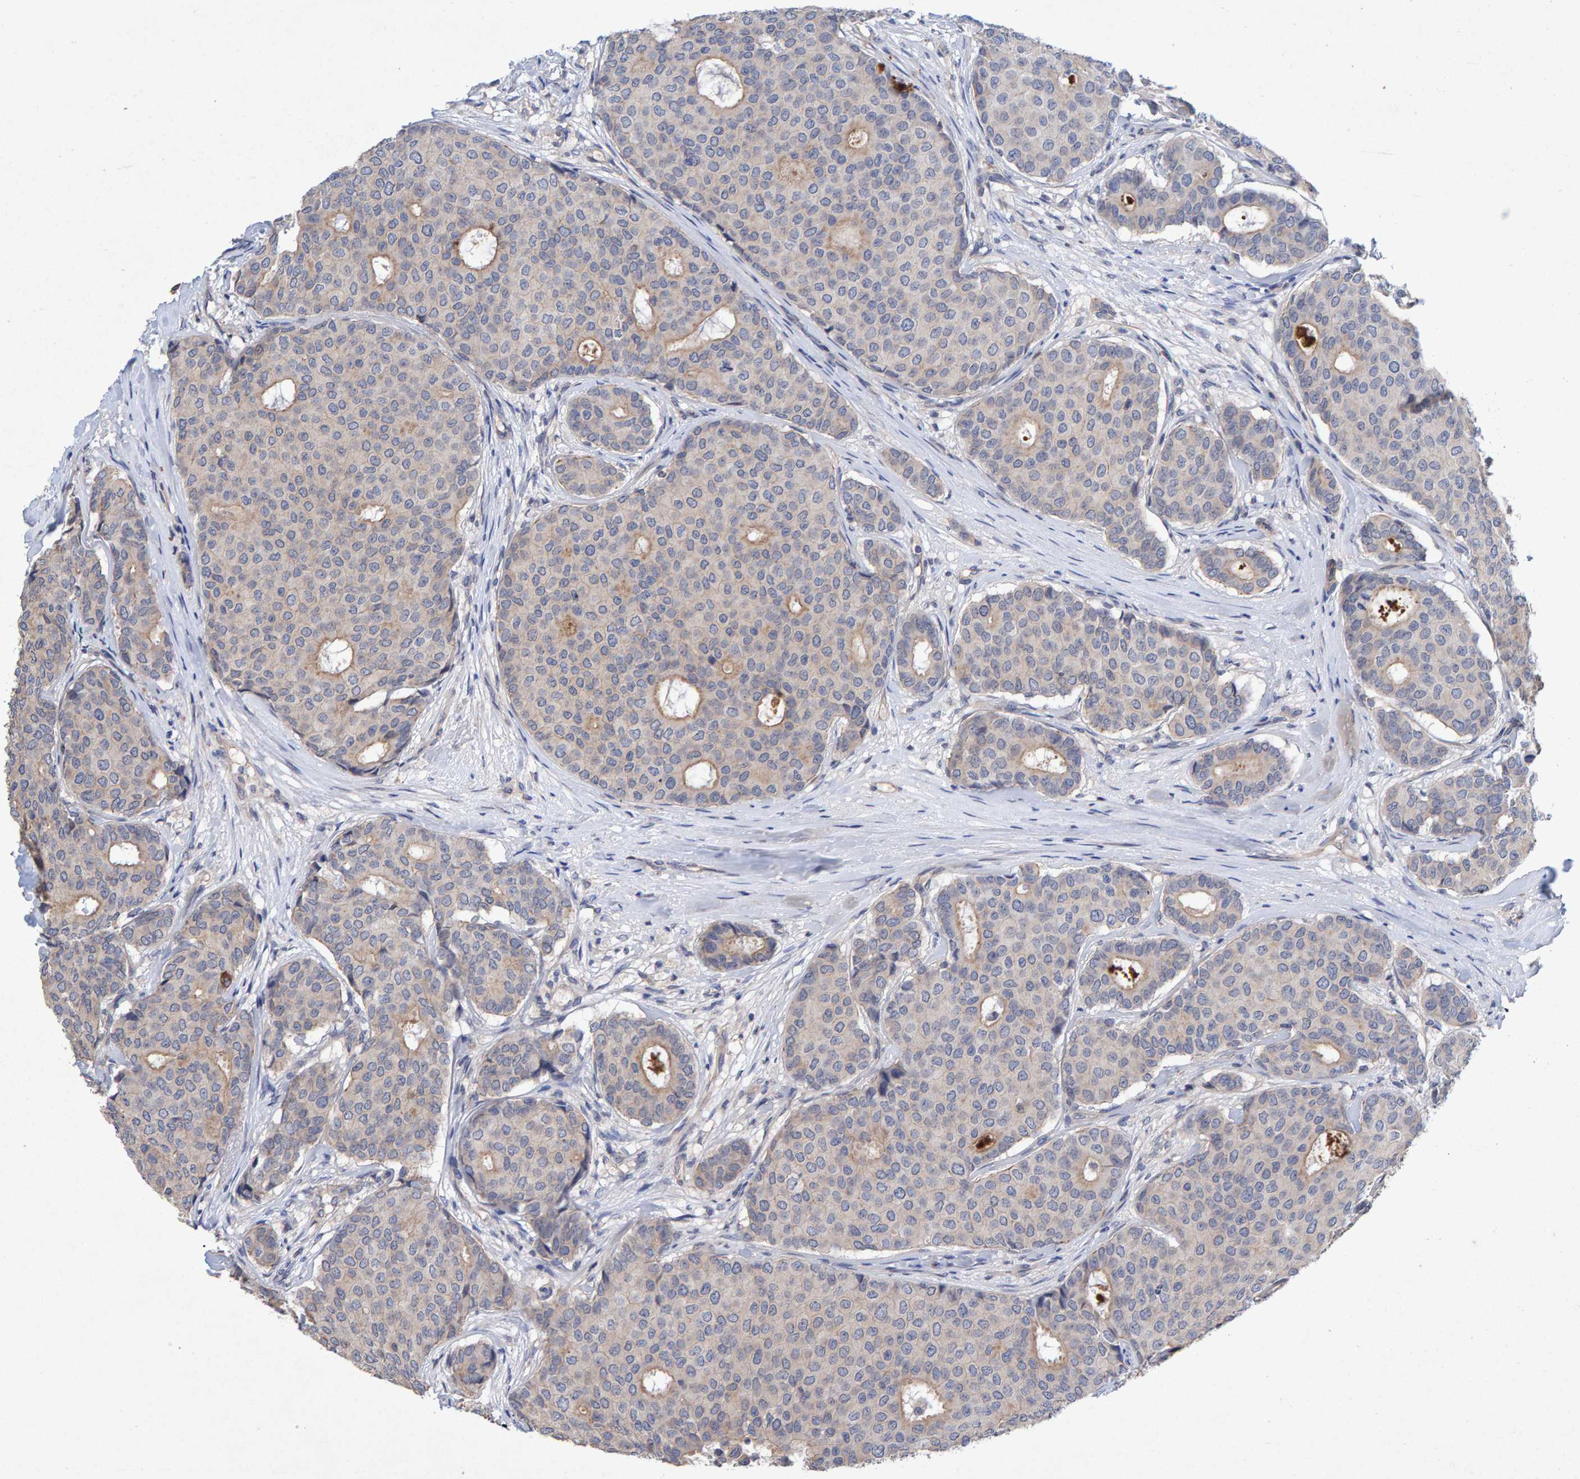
{"staining": {"intensity": "weak", "quantity": "25%-75%", "location": "cytoplasmic/membranous"}, "tissue": "breast cancer", "cell_type": "Tumor cells", "image_type": "cancer", "snomed": [{"axis": "morphology", "description": "Duct carcinoma"}, {"axis": "topography", "description": "Breast"}], "caption": "The histopathology image shows a brown stain indicating the presence of a protein in the cytoplasmic/membranous of tumor cells in breast cancer (invasive ductal carcinoma).", "gene": "EFR3A", "patient": {"sex": "female", "age": 75}}